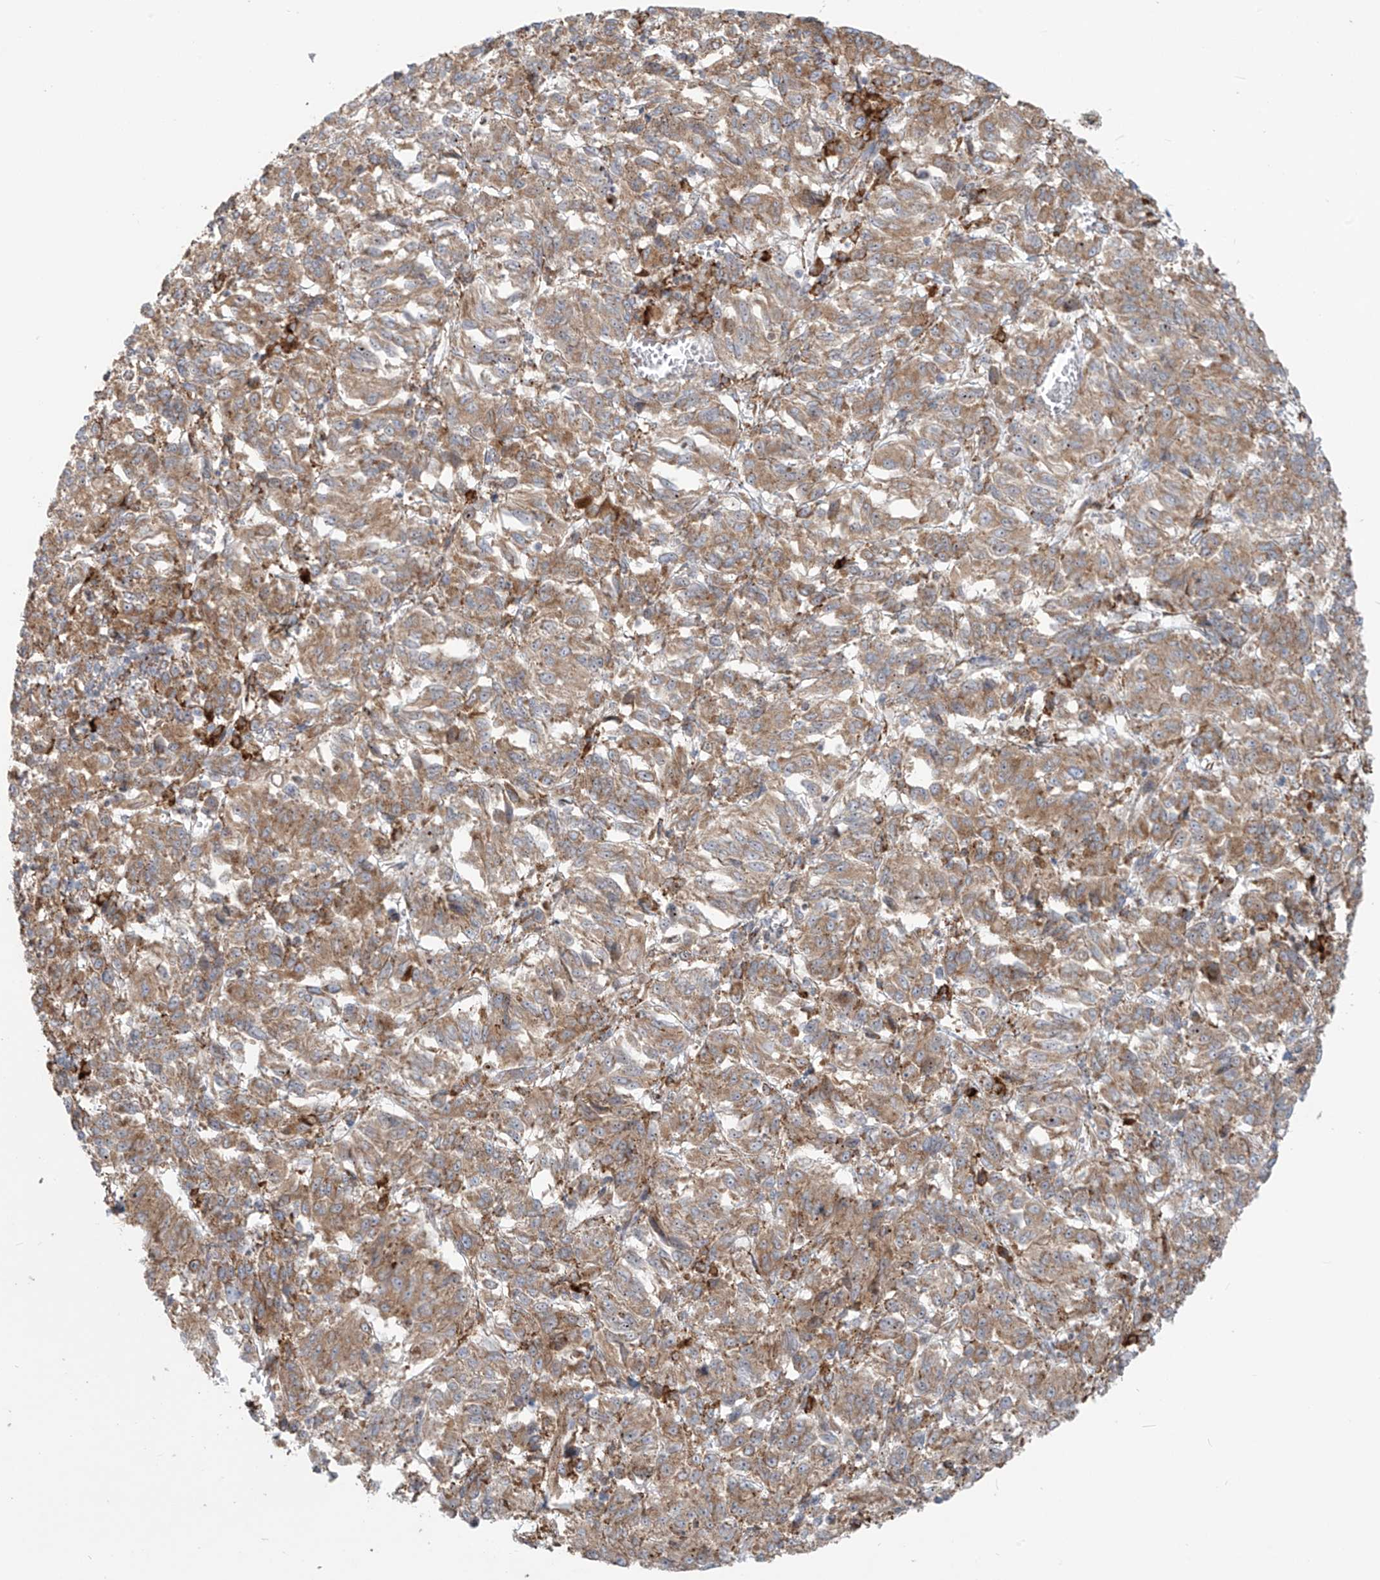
{"staining": {"intensity": "moderate", "quantity": ">75%", "location": "cytoplasmic/membranous"}, "tissue": "melanoma", "cell_type": "Tumor cells", "image_type": "cancer", "snomed": [{"axis": "morphology", "description": "Malignant melanoma, Metastatic site"}, {"axis": "topography", "description": "Lung"}], "caption": "Malignant melanoma (metastatic site) stained with DAB immunohistochemistry (IHC) shows medium levels of moderate cytoplasmic/membranous staining in about >75% of tumor cells.", "gene": "KATNIP", "patient": {"sex": "male", "age": 64}}